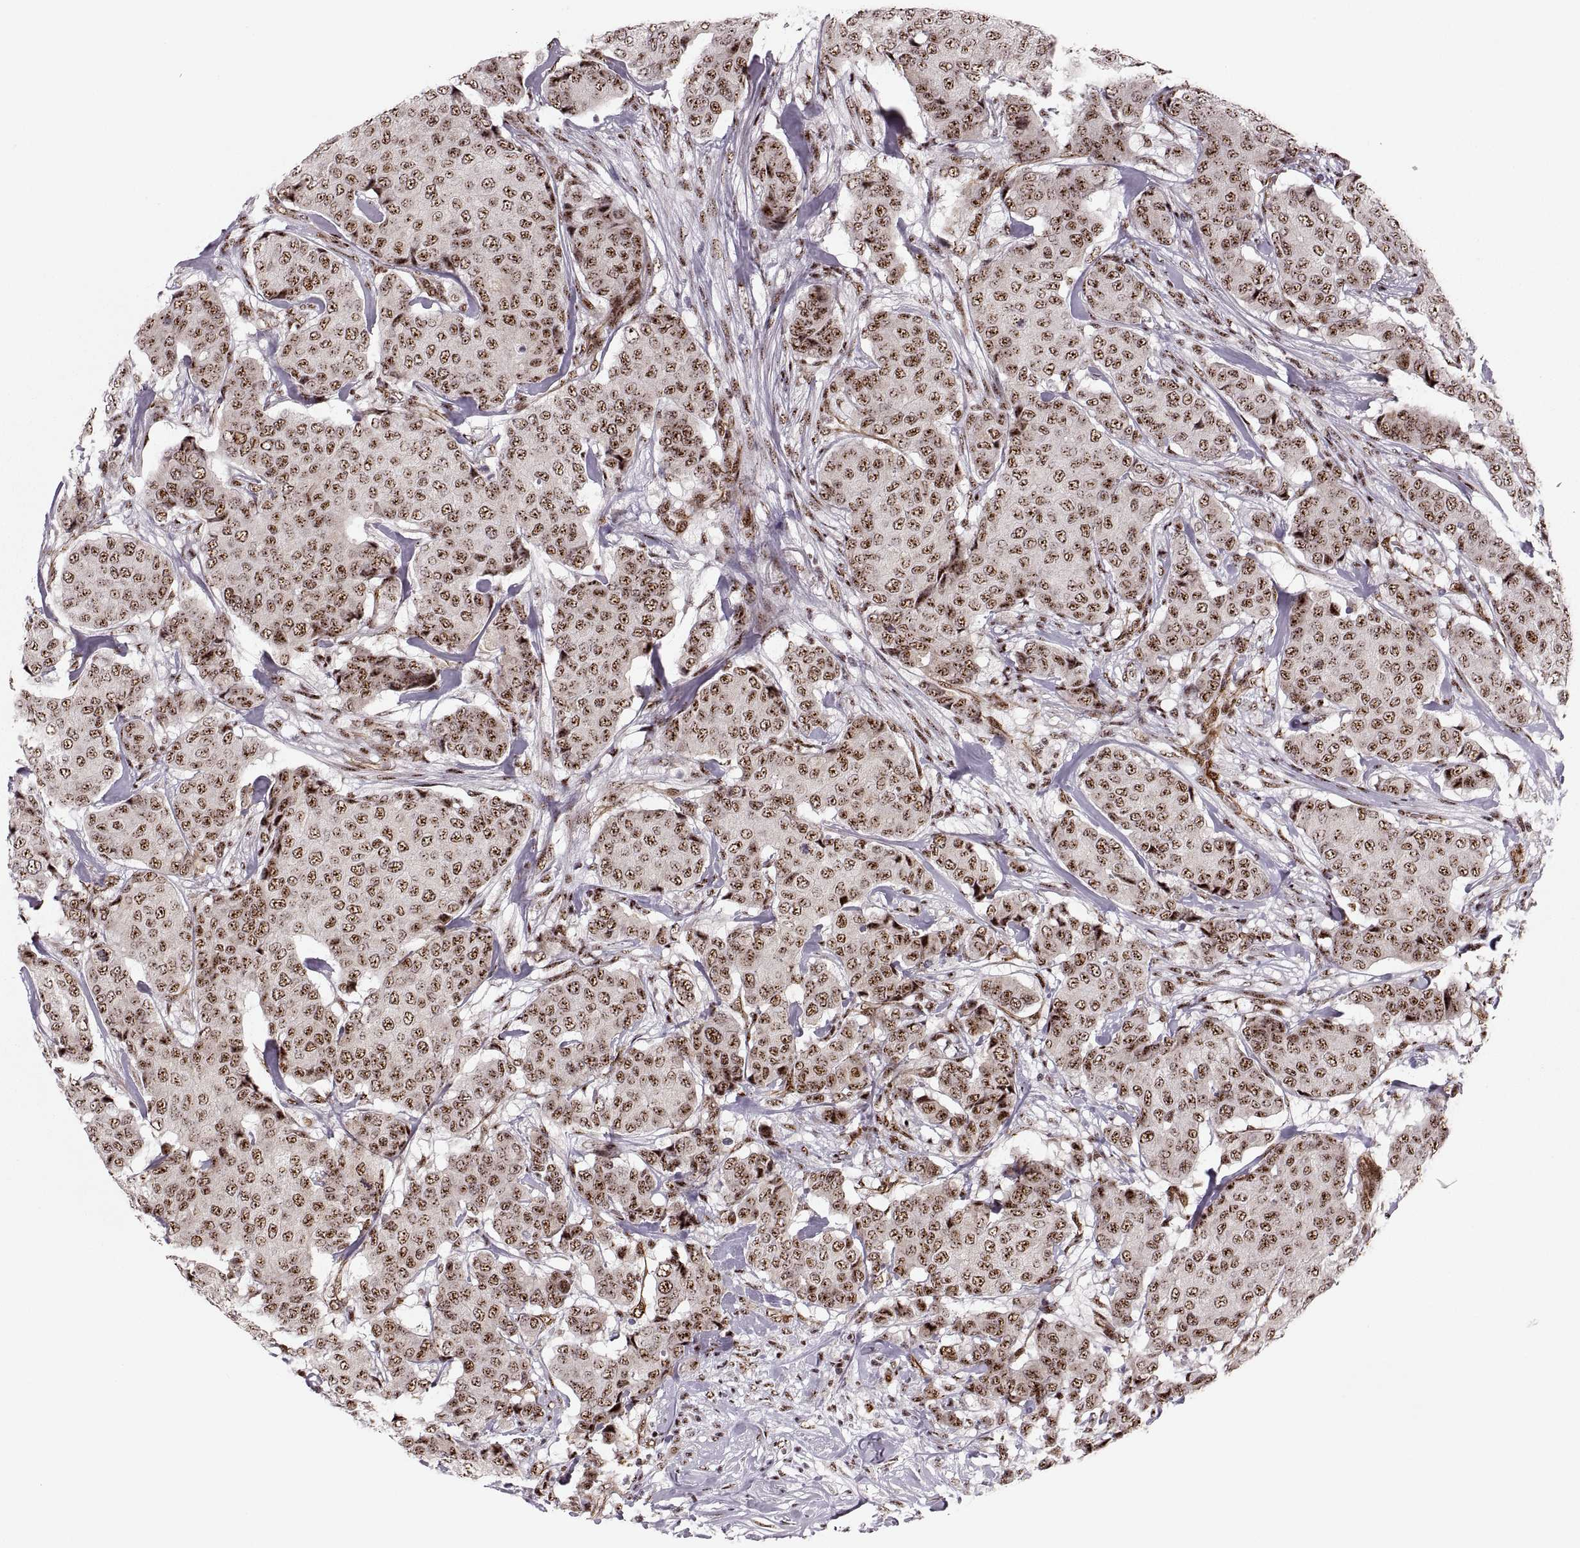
{"staining": {"intensity": "strong", "quantity": ">75%", "location": "nuclear"}, "tissue": "breast cancer", "cell_type": "Tumor cells", "image_type": "cancer", "snomed": [{"axis": "morphology", "description": "Duct carcinoma"}, {"axis": "topography", "description": "Breast"}], "caption": "Protein expression analysis of breast invasive ductal carcinoma shows strong nuclear staining in approximately >75% of tumor cells. The staining is performed using DAB (3,3'-diaminobenzidine) brown chromogen to label protein expression. The nuclei are counter-stained blue using hematoxylin.", "gene": "ZCCHC17", "patient": {"sex": "female", "age": 75}}